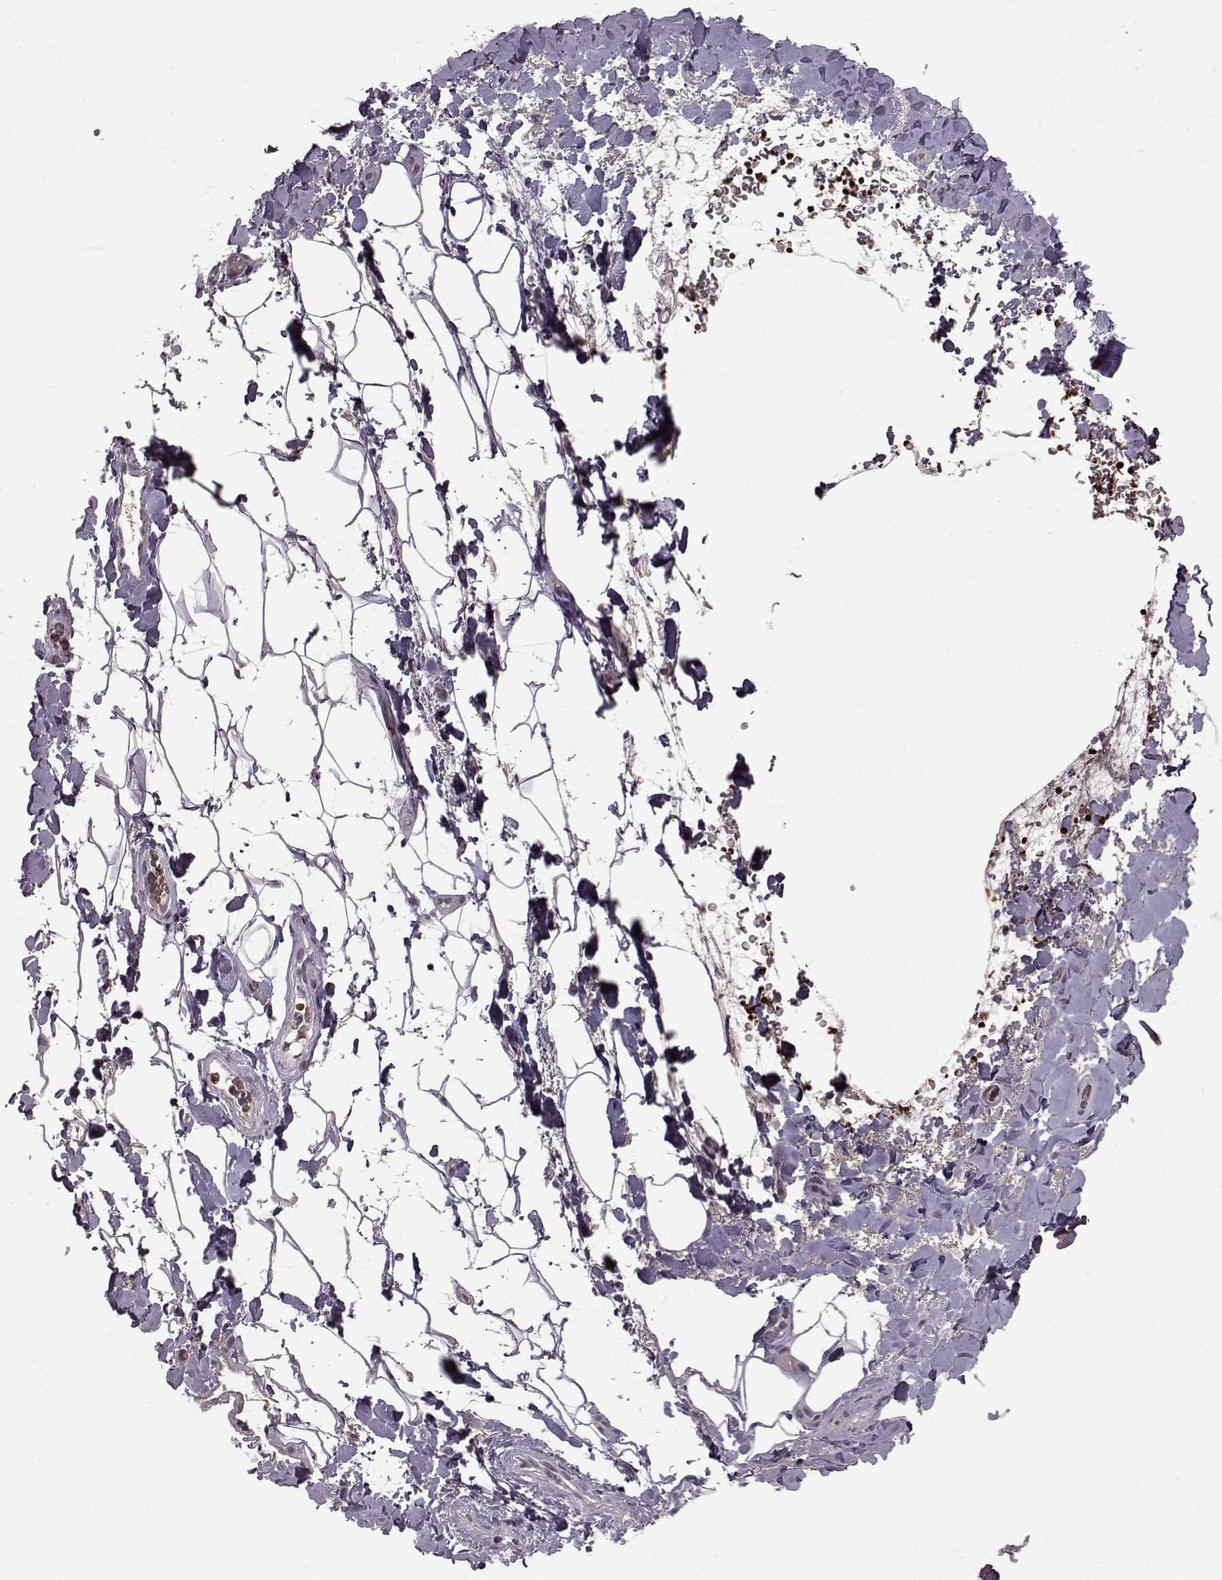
{"staining": {"intensity": "negative", "quantity": "none", "location": "none"}, "tissue": "adipose tissue", "cell_type": "Adipocytes", "image_type": "normal", "snomed": [{"axis": "morphology", "description": "Normal tissue, NOS"}, {"axis": "topography", "description": "Anal"}, {"axis": "topography", "description": "Peripheral nerve tissue"}], "caption": "This is an IHC micrograph of normal human adipose tissue. There is no staining in adipocytes.", "gene": "PROP1", "patient": {"sex": "male", "age": 53}}